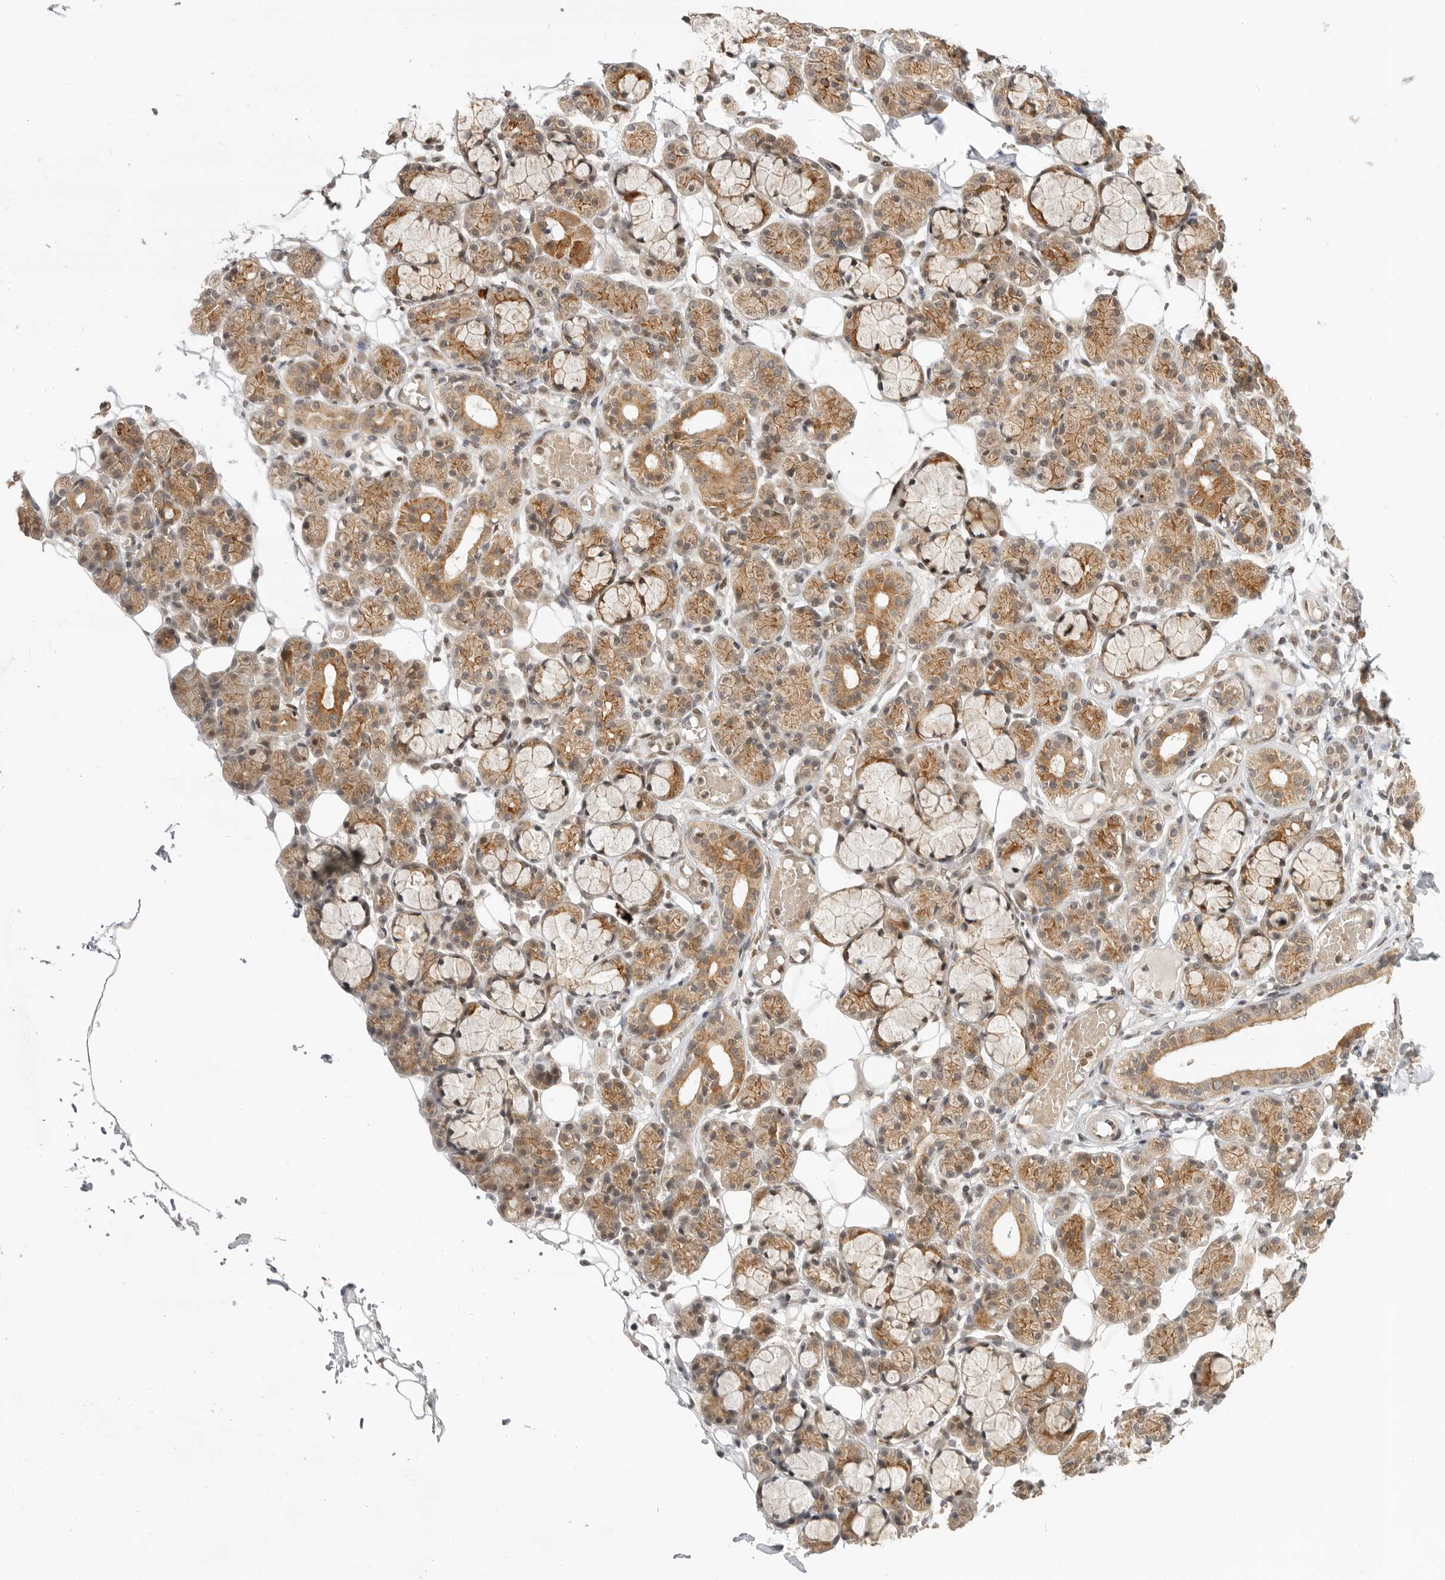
{"staining": {"intensity": "moderate", "quantity": ">75%", "location": "cytoplasmic/membranous"}, "tissue": "salivary gland", "cell_type": "Glandular cells", "image_type": "normal", "snomed": [{"axis": "morphology", "description": "Normal tissue, NOS"}, {"axis": "topography", "description": "Salivary gland"}], "caption": "An immunohistochemistry (IHC) image of normal tissue is shown. Protein staining in brown highlights moderate cytoplasmic/membranous positivity in salivary gland within glandular cells.", "gene": "ALKAL1", "patient": {"sex": "male", "age": 63}}